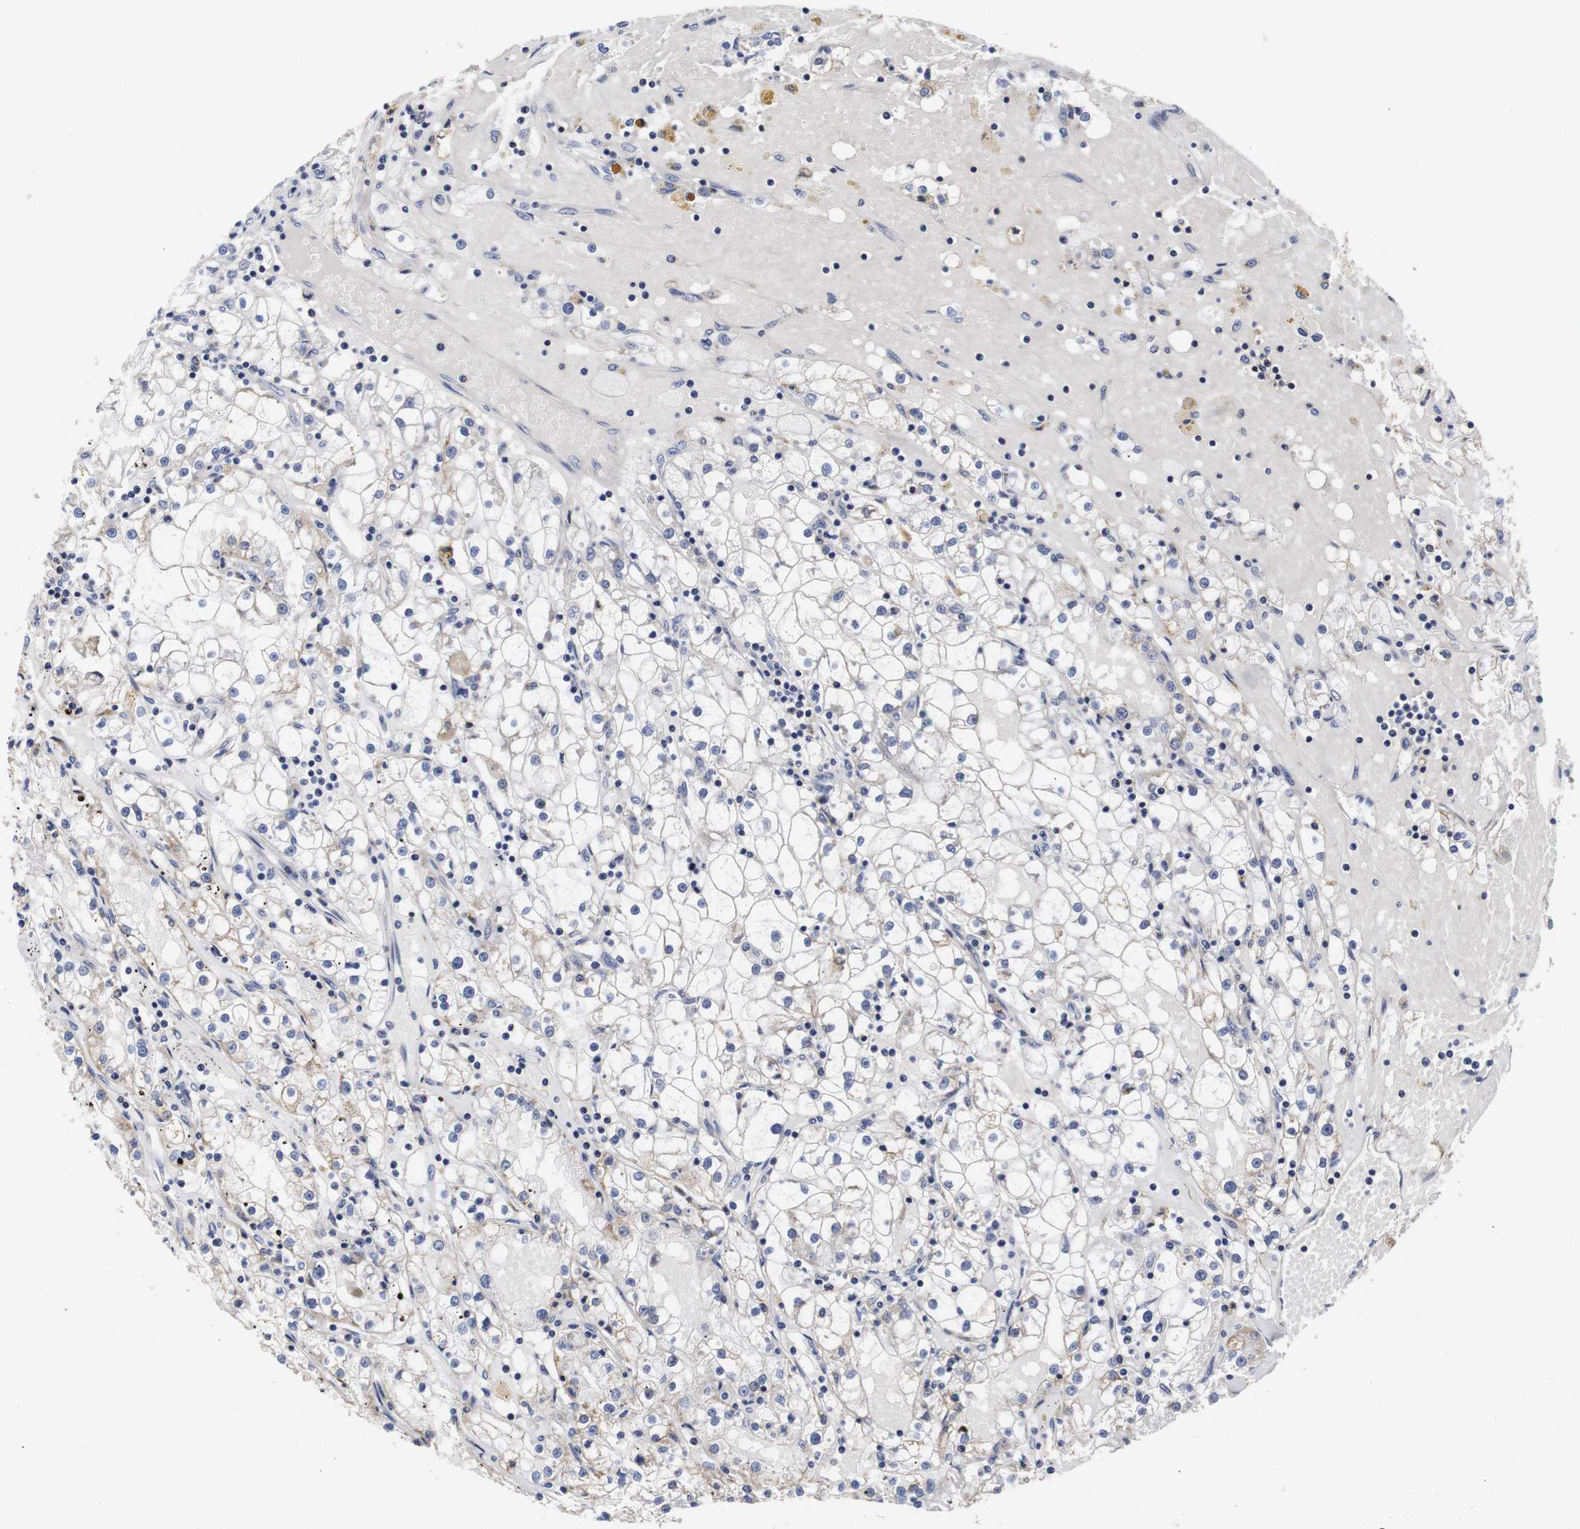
{"staining": {"intensity": "weak", "quantity": "25%-75%", "location": "cytoplasmic/membranous"}, "tissue": "renal cancer", "cell_type": "Tumor cells", "image_type": "cancer", "snomed": [{"axis": "morphology", "description": "Adenocarcinoma, NOS"}, {"axis": "topography", "description": "Kidney"}], "caption": "A high-resolution histopathology image shows immunohistochemistry staining of renal adenocarcinoma, which displays weak cytoplasmic/membranous staining in about 25%-75% of tumor cells. (DAB (3,3'-diaminobenzidine) = brown stain, brightfield microscopy at high magnification).", "gene": "OPN3", "patient": {"sex": "male", "age": 56}}